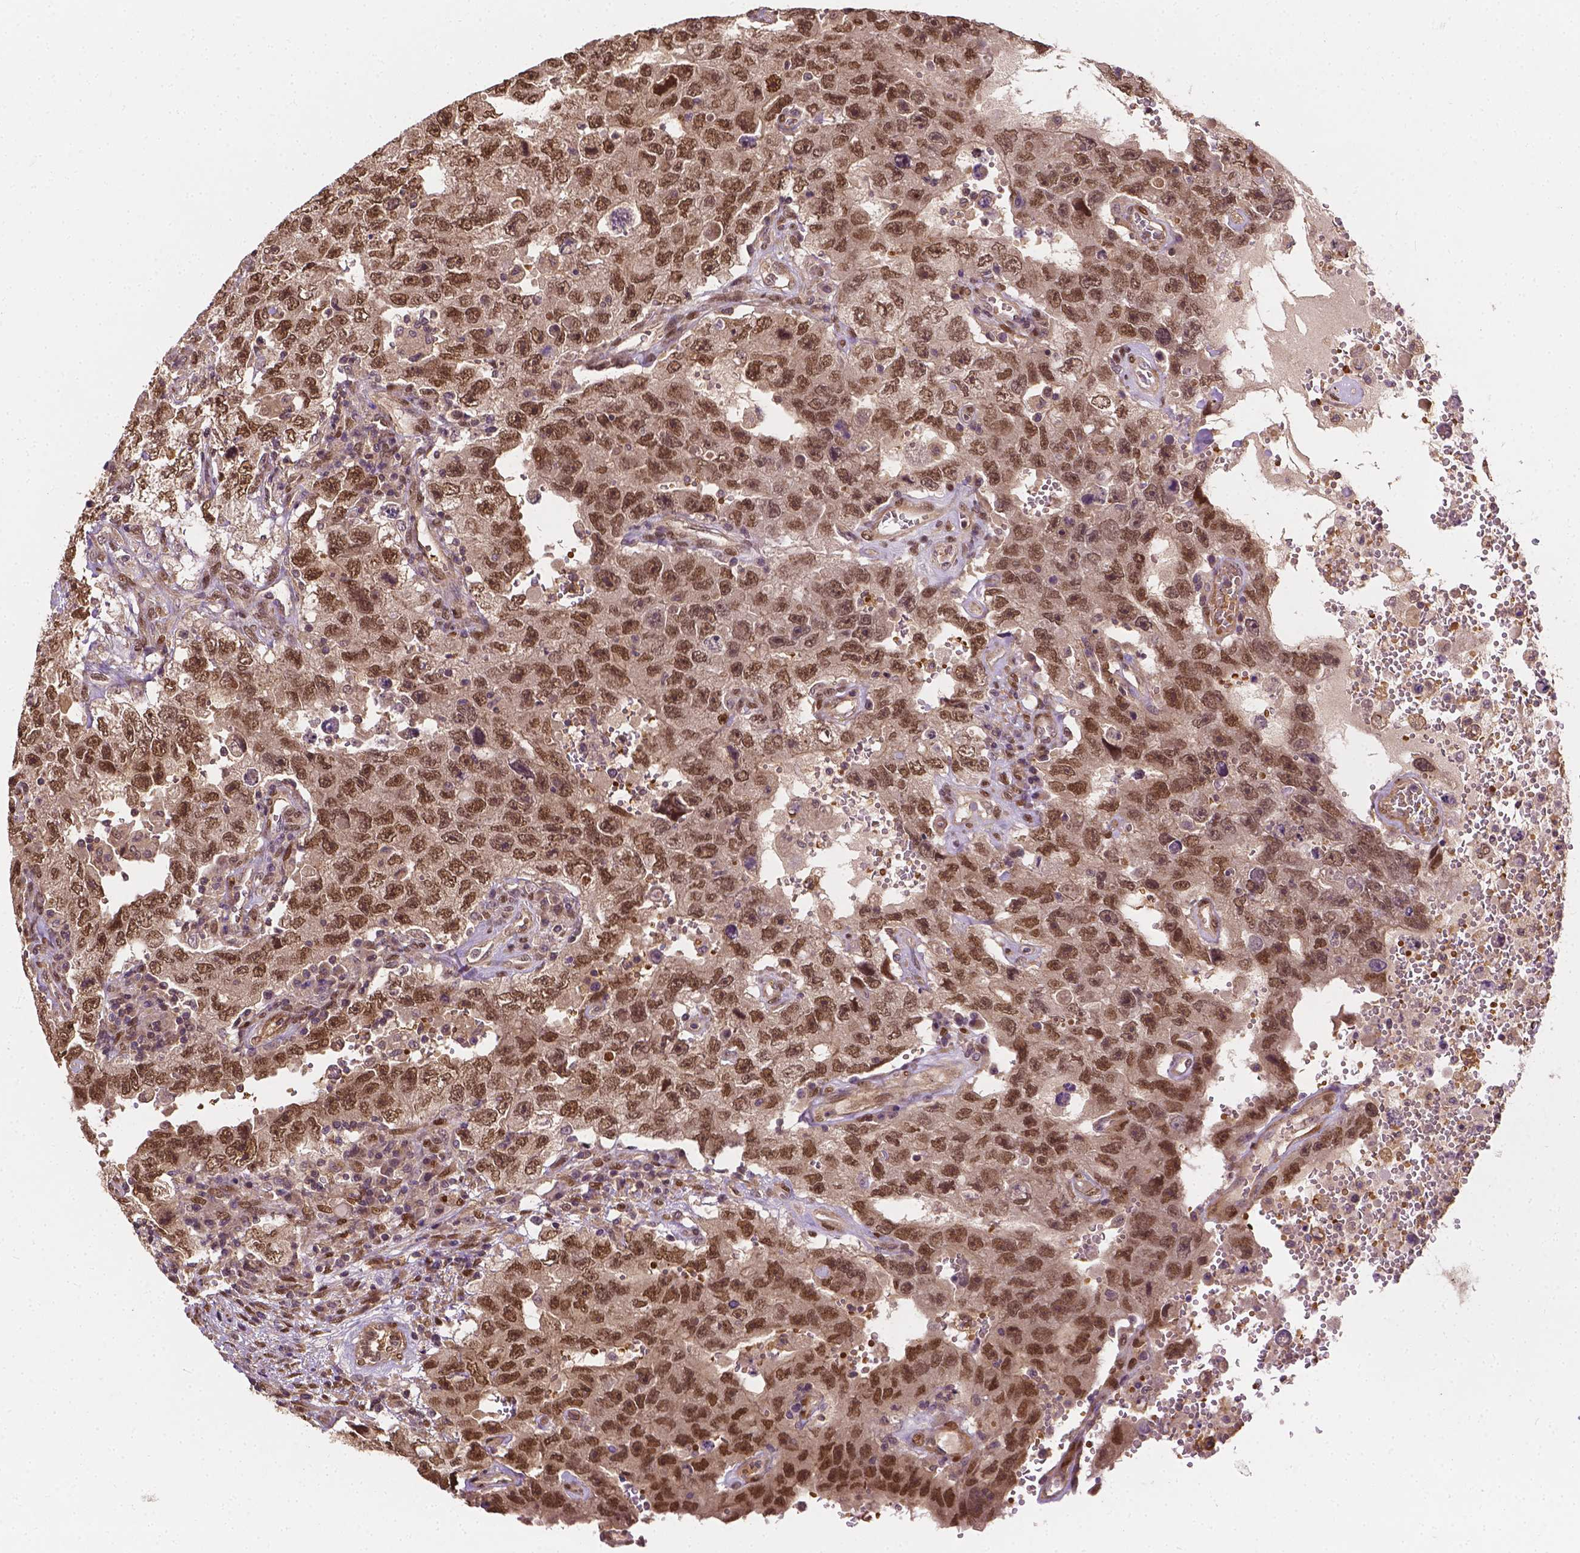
{"staining": {"intensity": "moderate", "quantity": ">75%", "location": "nuclear"}, "tissue": "testis cancer", "cell_type": "Tumor cells", "image_type": "cancer", "snomed": [{"axis": "morphology", "description": "Carcinoma, Embryonal, NOS"}, {"axis": "topography", "description": "Testis"}], "caption": "Testis cancer was stained to show a protein in brown. There is medium levels of moderate nuclear staining in about >75% of tumor cells.", "gene": "YAP1", "patient": {"sex": "male", "age": 26}}